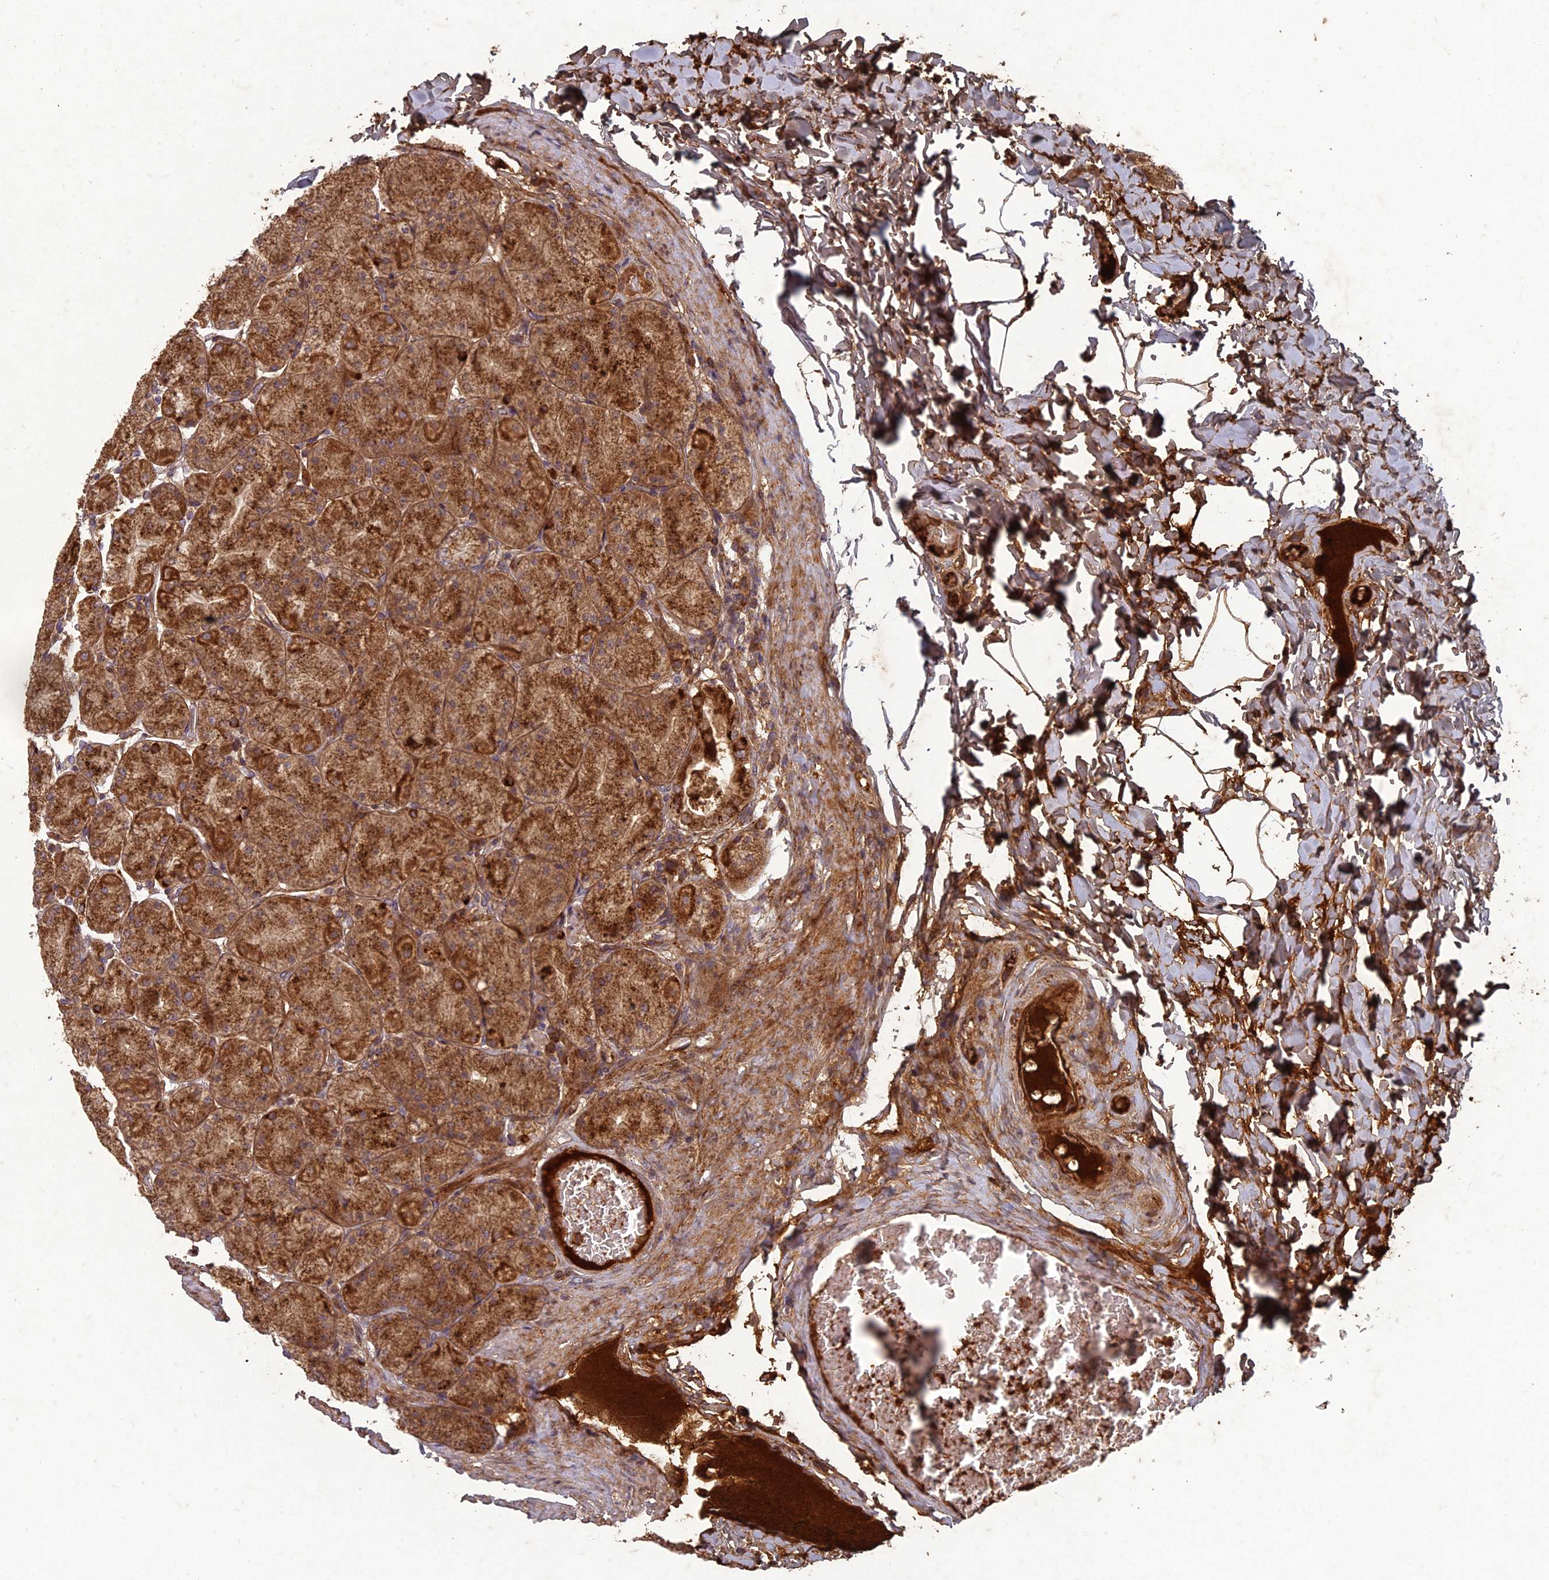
{"staining": {"intensity": "strong", "quantity": ">75%", "location": "cytoplasmic/membranous"}, "tissue": "stomach", "cell_type": "Glandular cells", "image_type": "normal", "snomed": [{"axis": "morphology", "description": "Normal tissue, NOS"}, {"axis": "topography", "description": "Stomach, upper"}], "caption": "High-magnification brightfield microscopy of benign stomach stained with DAB (brown) and counterstained with hematoxylin (blue). glandular cells exhibit strong cytoplasmic/membranous staining is appreciated in approximately>75% of cells.", "gene": "TCF25", "patient": {"sex": "female", "age": 56}}